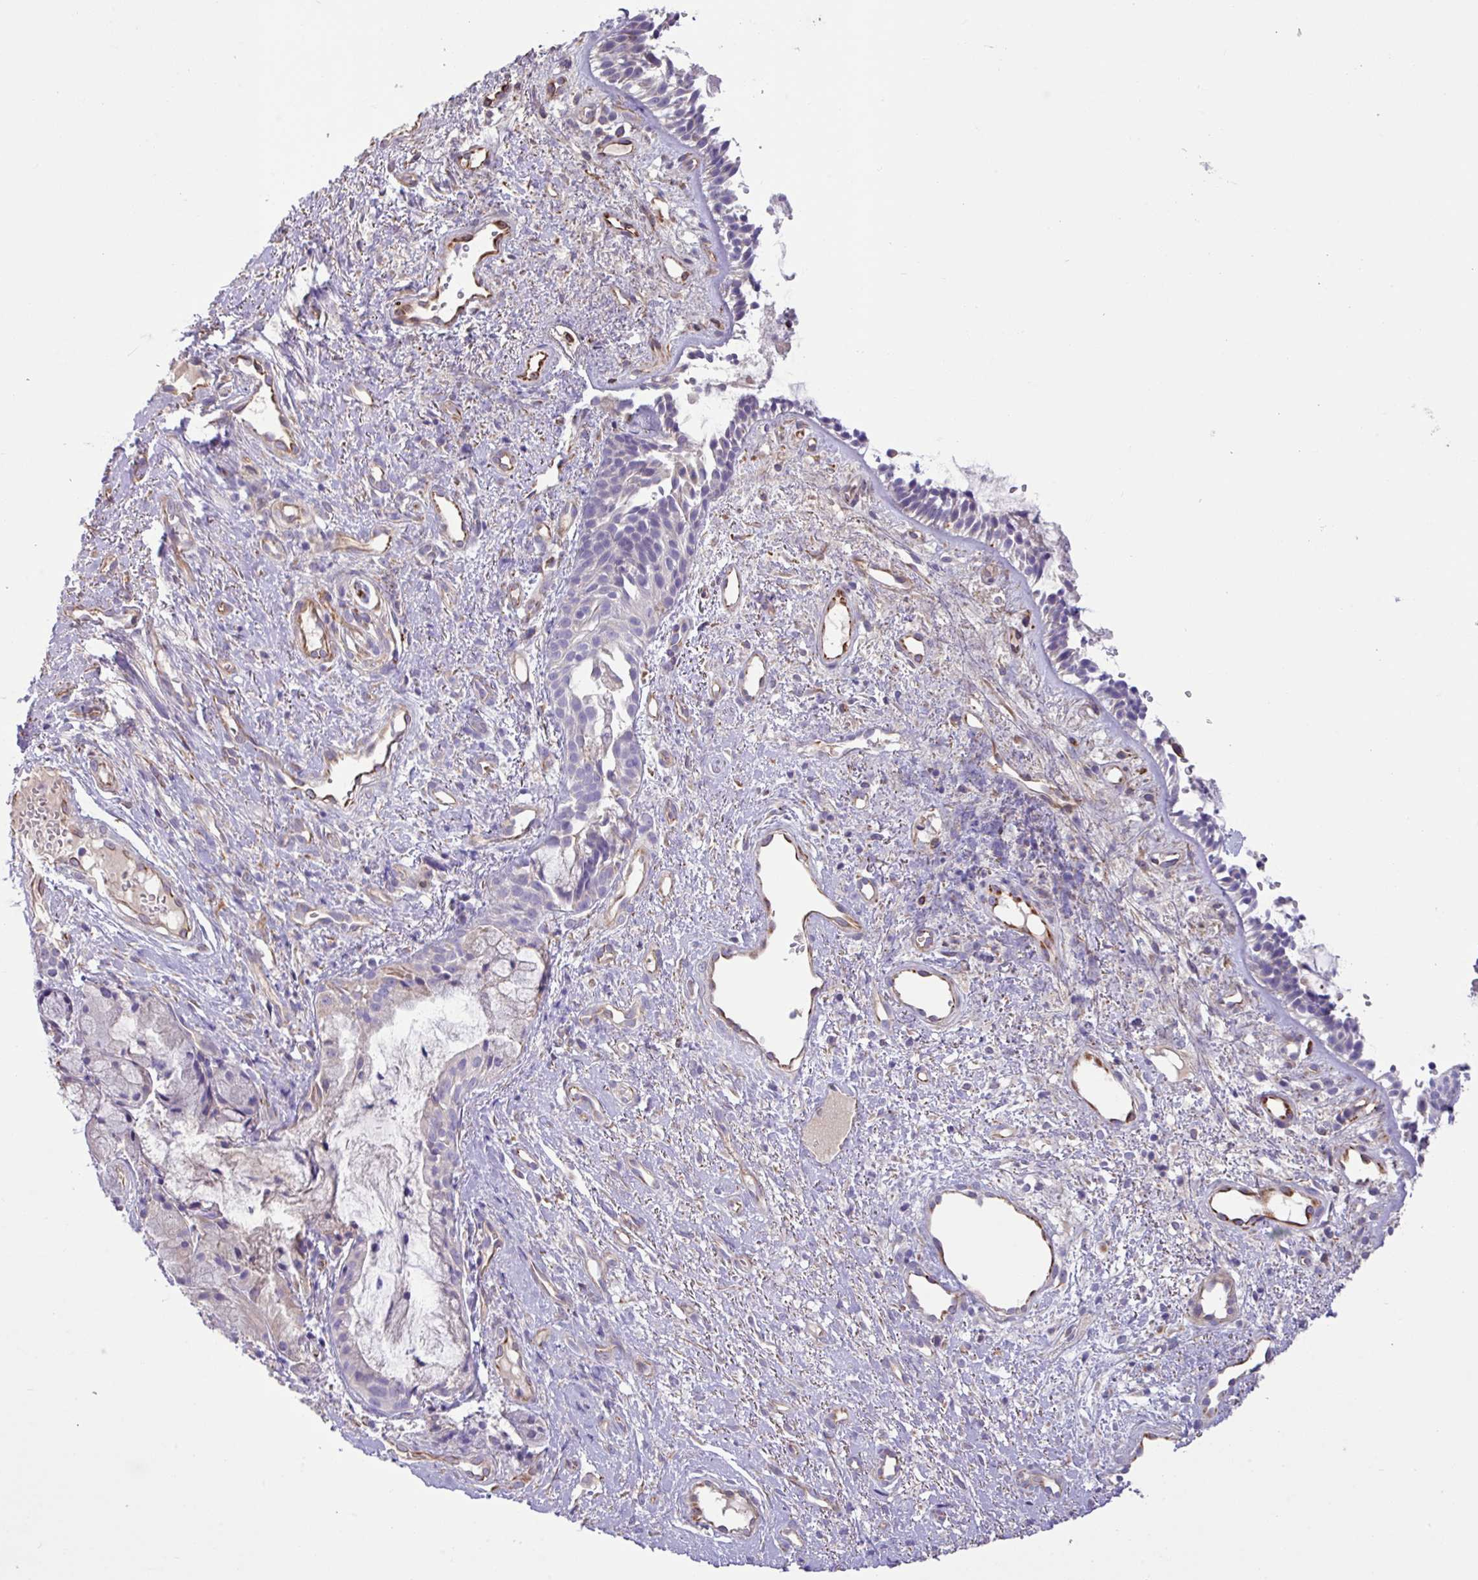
{"staining": {"intensity": "negative", "quantity": "none", "location": "none"}, "tissue": "nasopharynx", "cell_type": "Respiratory epithelial cells", "image_type": "normal", "snomed": [{"axis": "morphology", "description": "Normal tissue, NOS"}, {"axis": "topography", "description": "Cartilage tissue"}, {"axis": "topography", "description": "Nasopharynx"}, {"axis": "topography", "description": "Thyroid gland"}], "caption": "Immunohistochemistry (IHC) micrograph of normal nasopharynx: nasopharynx stained with DAB displays no significant protein positivity in respiratory epithelial cells.", "gene": "MRM2", "patient": {"sex": "male", "age": 63}}